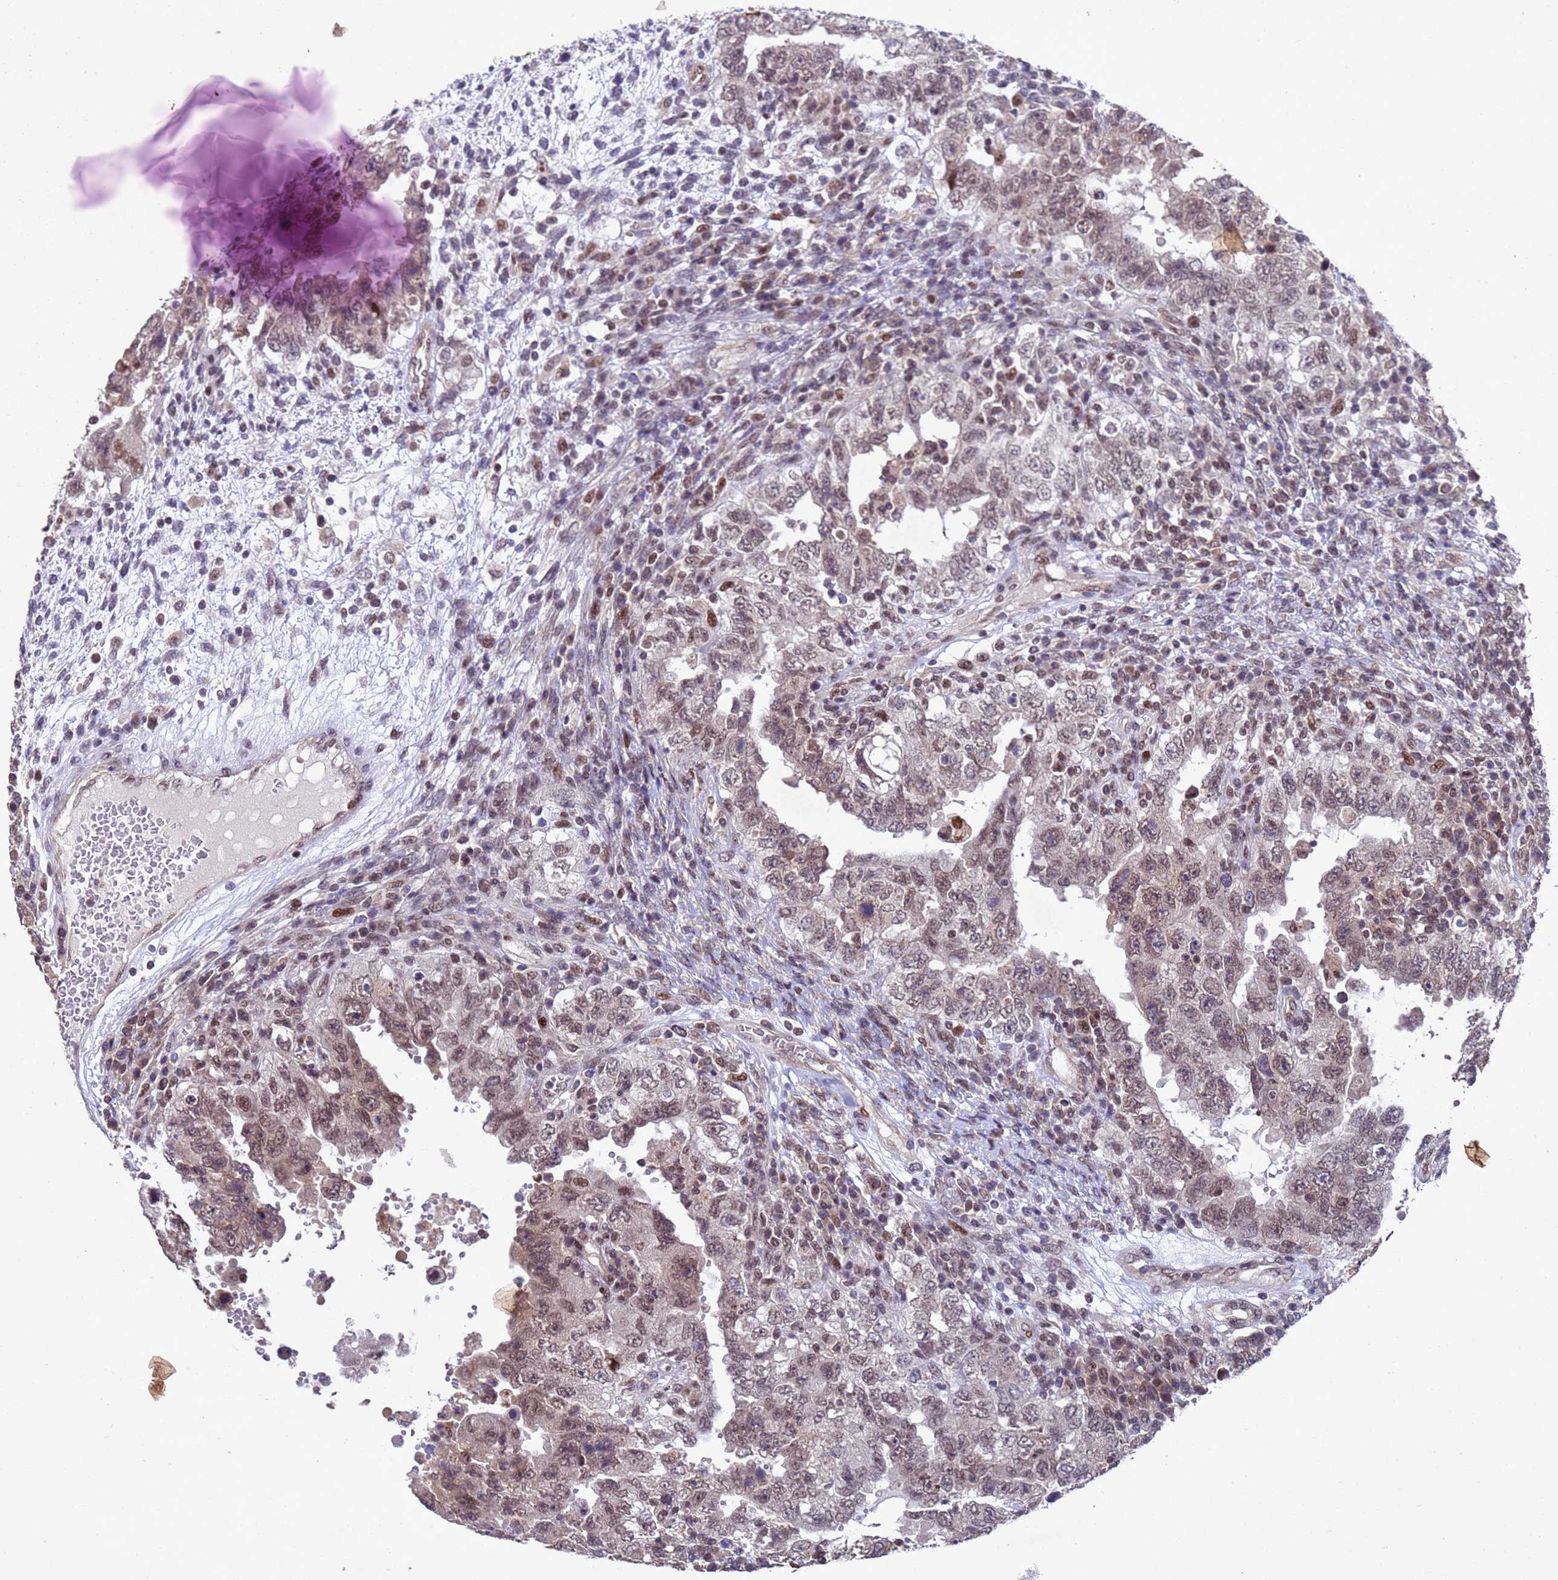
{"staining": {"intensity": "moderate", "quantity": "25%-75%", "location": "nuclear"}, "tissue": "testis cancer", "cell_type": "Tumor cells", "image_type": "cancer", "snomed": [{"axis": "morphology", "description": "Carcinoma, Embryonal, NOS"}, {"axis": "topography", "description": "Testis"}], "caption": "A brown stain labels moderate nuclear expression of a protein in human testis cancer tumor cells.", "gene": "TBK1", "patient": {"sex": "male", "age": 26}}